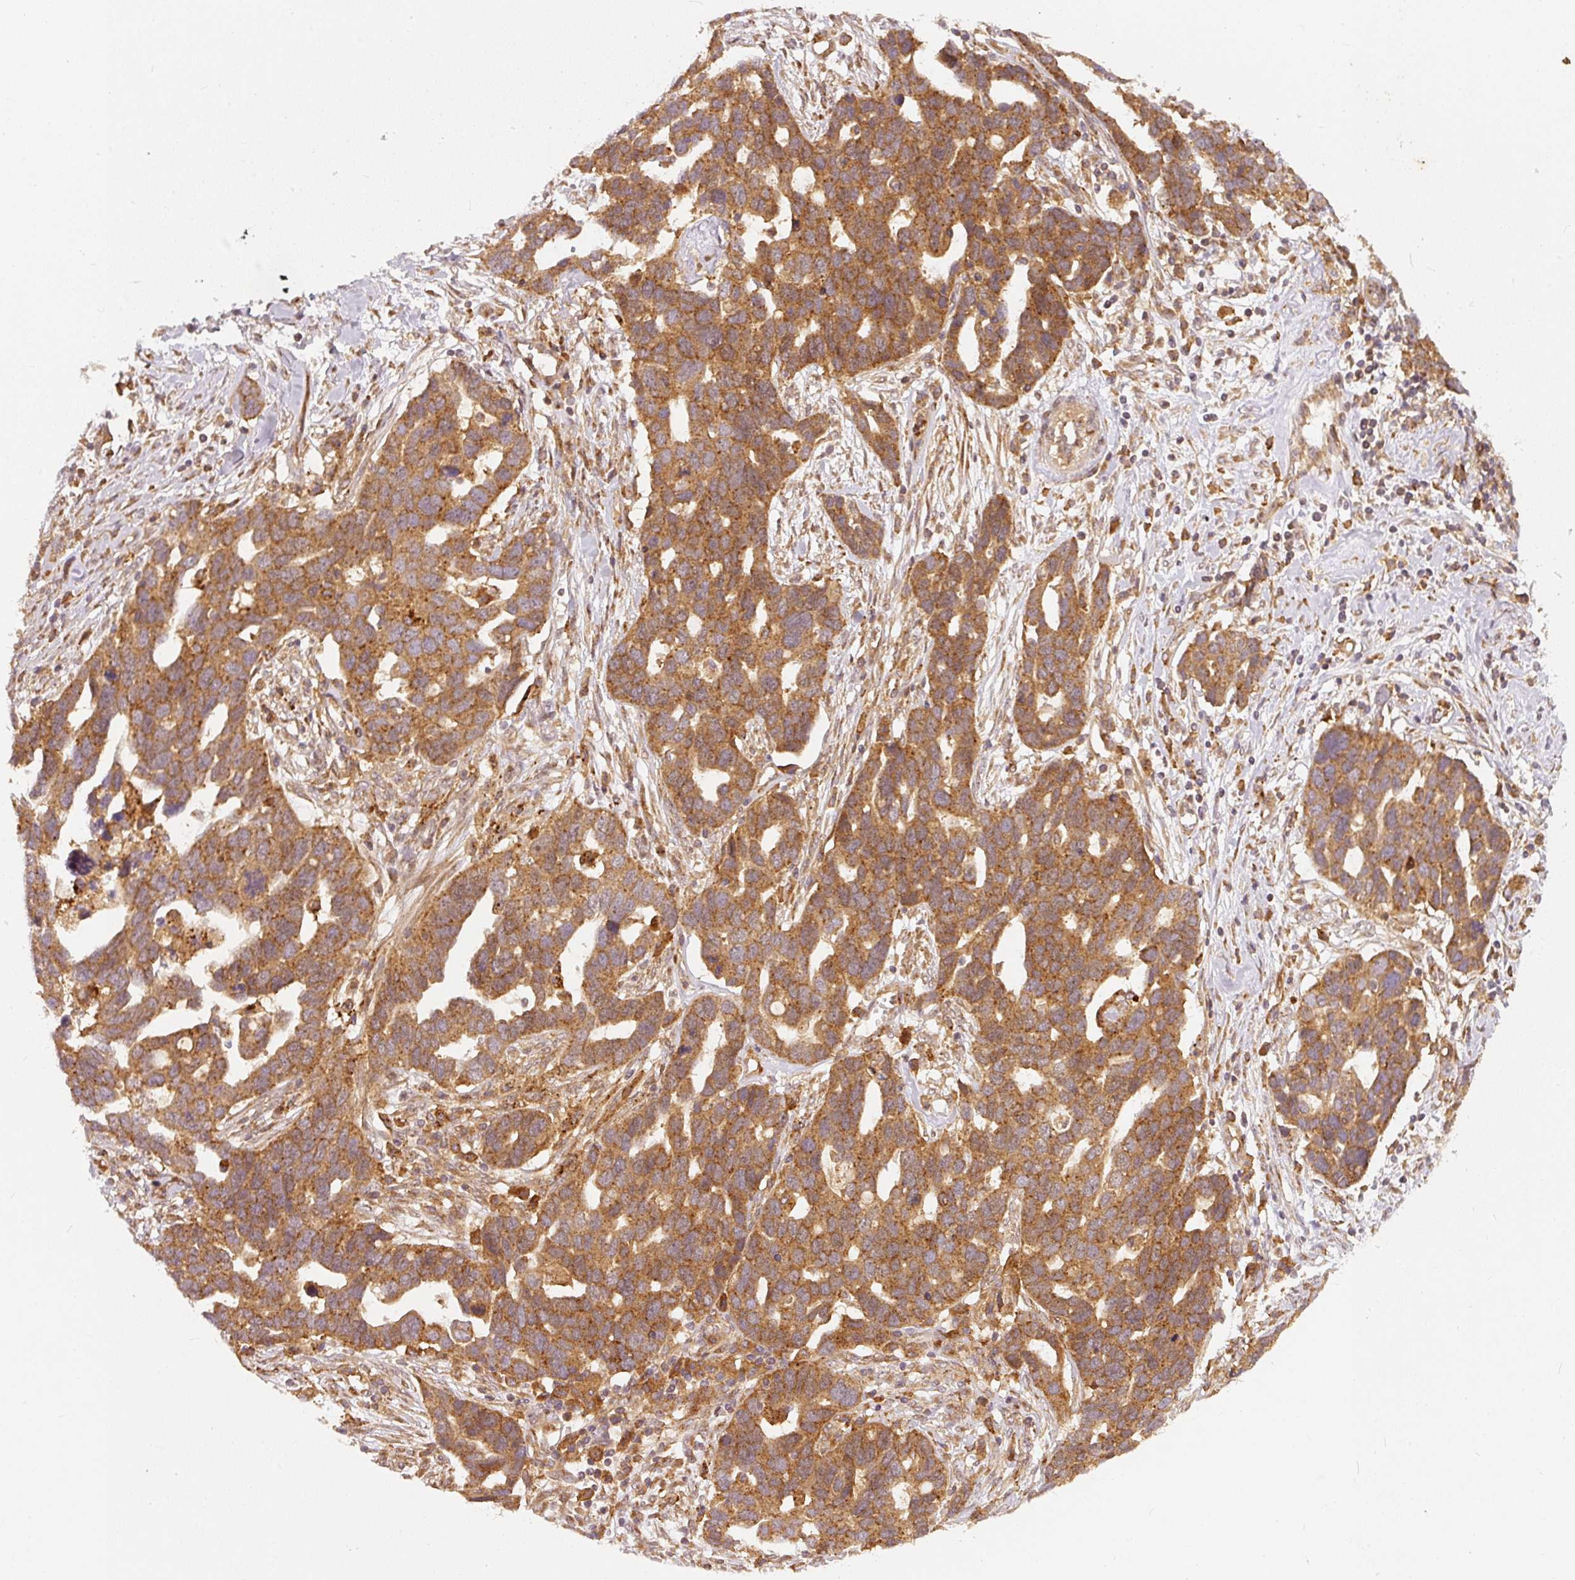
{"staining": {"intensity": "moderate", "quantity": ">75%", "location": "cytoplasmic/membranous"}, "tissue": "ovarian cancer", "cell_type": "Tumor cells", "image_type": "cancer", "snomed": [{"axis": "morphology", "description": "Cystadenocarcinoma, serous, NOS"}, {"axis": "topography", "description": "Ovary"}], "caption": "DAB immunohistochemical staining of human ovarian serous cystadenocarcinoma shows moderate cytoplasmic/membranous protein staining in approximately >75% of tumor cells. (Stains: DAB in brown, nuclei in blue, Microscopy: brightfield microscopy at high magnification).", "gene": "ZNF580", "patient": {"sex": "female", "age": 54}}